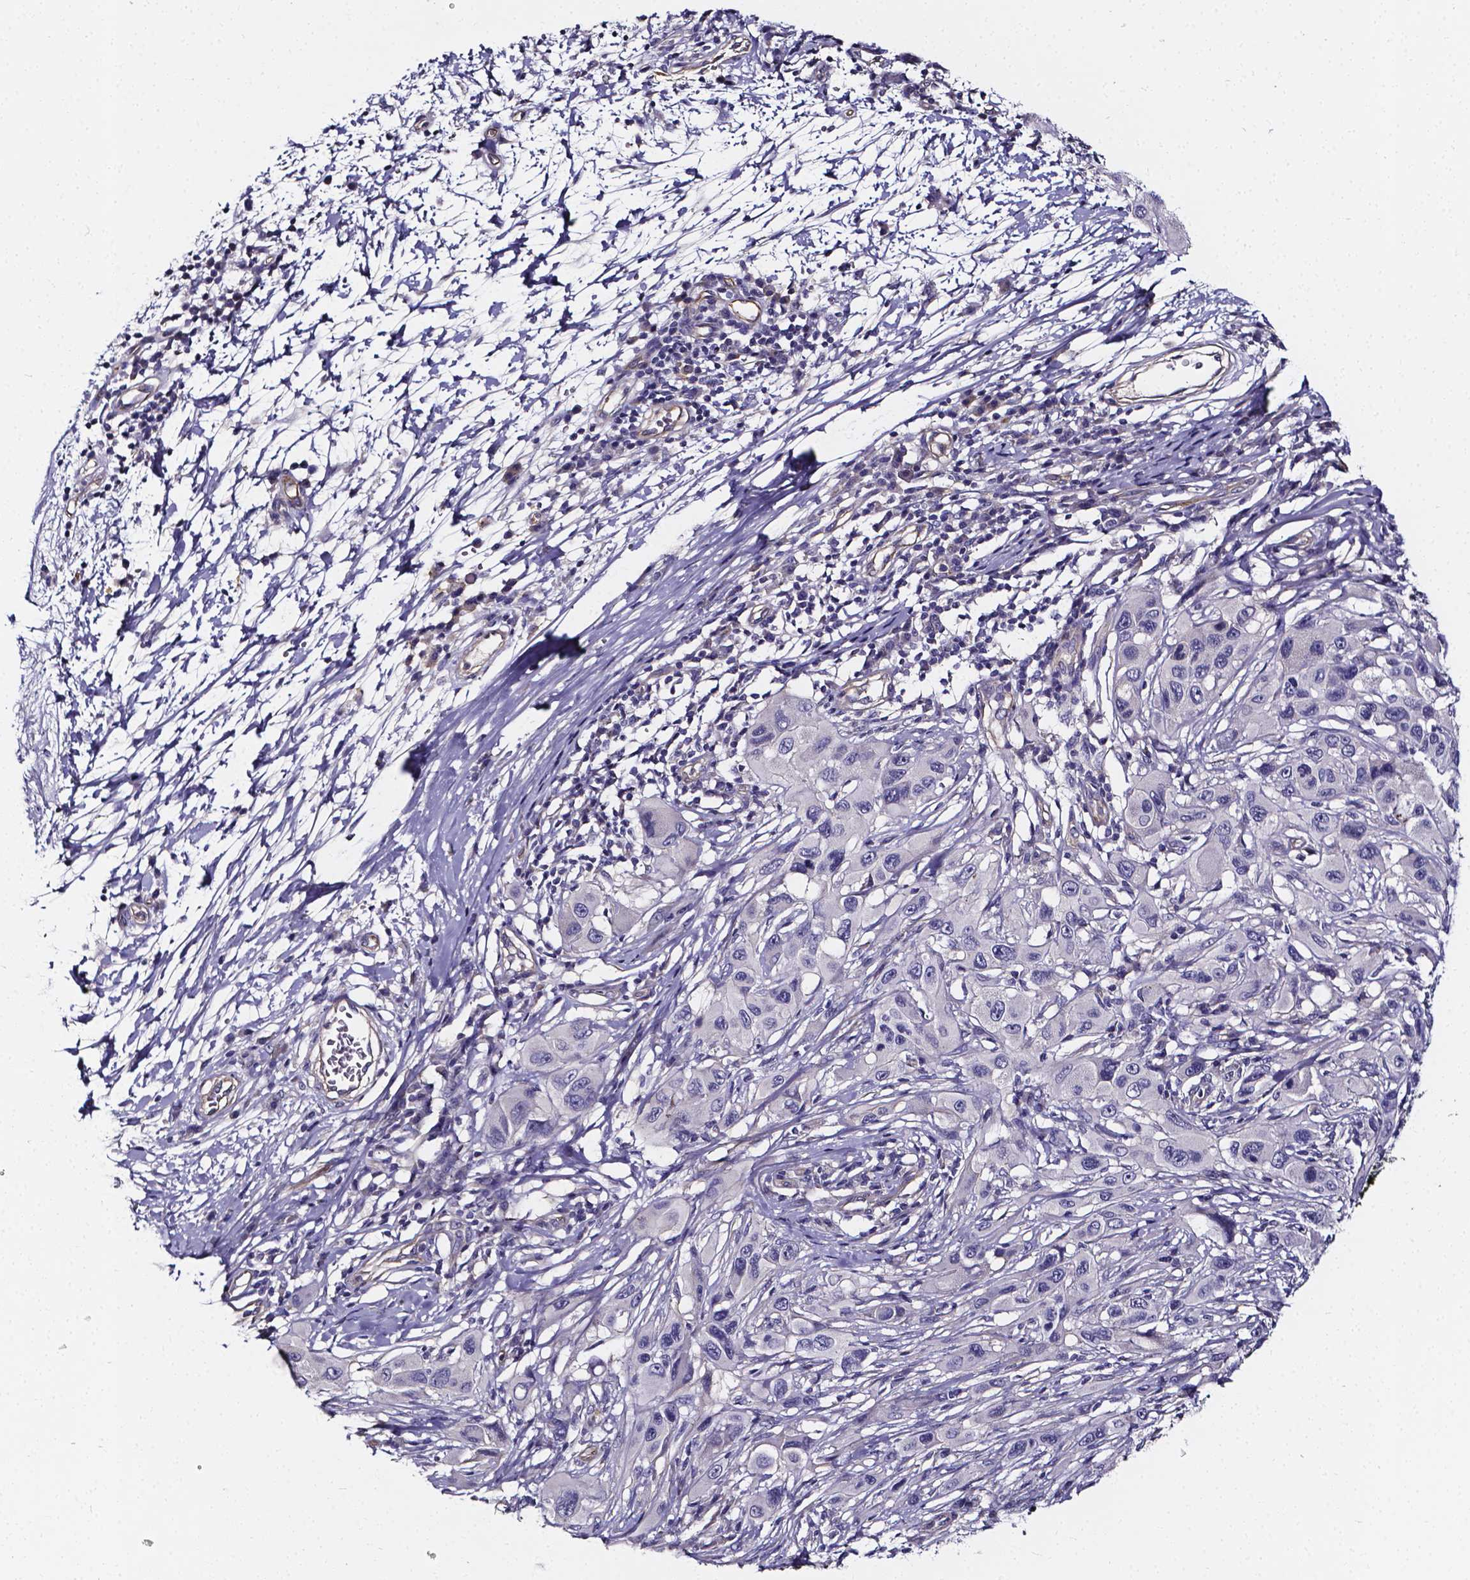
{"staining": {"intensity": "negative", "quantity": "none", "location": "none"}, "tissue": "melanoma", "cell_type": "Tumor cells", "image_type": "cancer", "snomed": [{"axis": "morphology", "description": "Malignant melanoma, NOS"}, {"axis": "topography", "description": "Skin"}], "caption": "This image is of malignant melanoma stained with immunohistochemistry to label a protein in brown with the nuclei are counter-stained blue. There is no staining in tumor cells.", "gene": "CACNG8", "patient": {"sex": "male", "age": 53}}